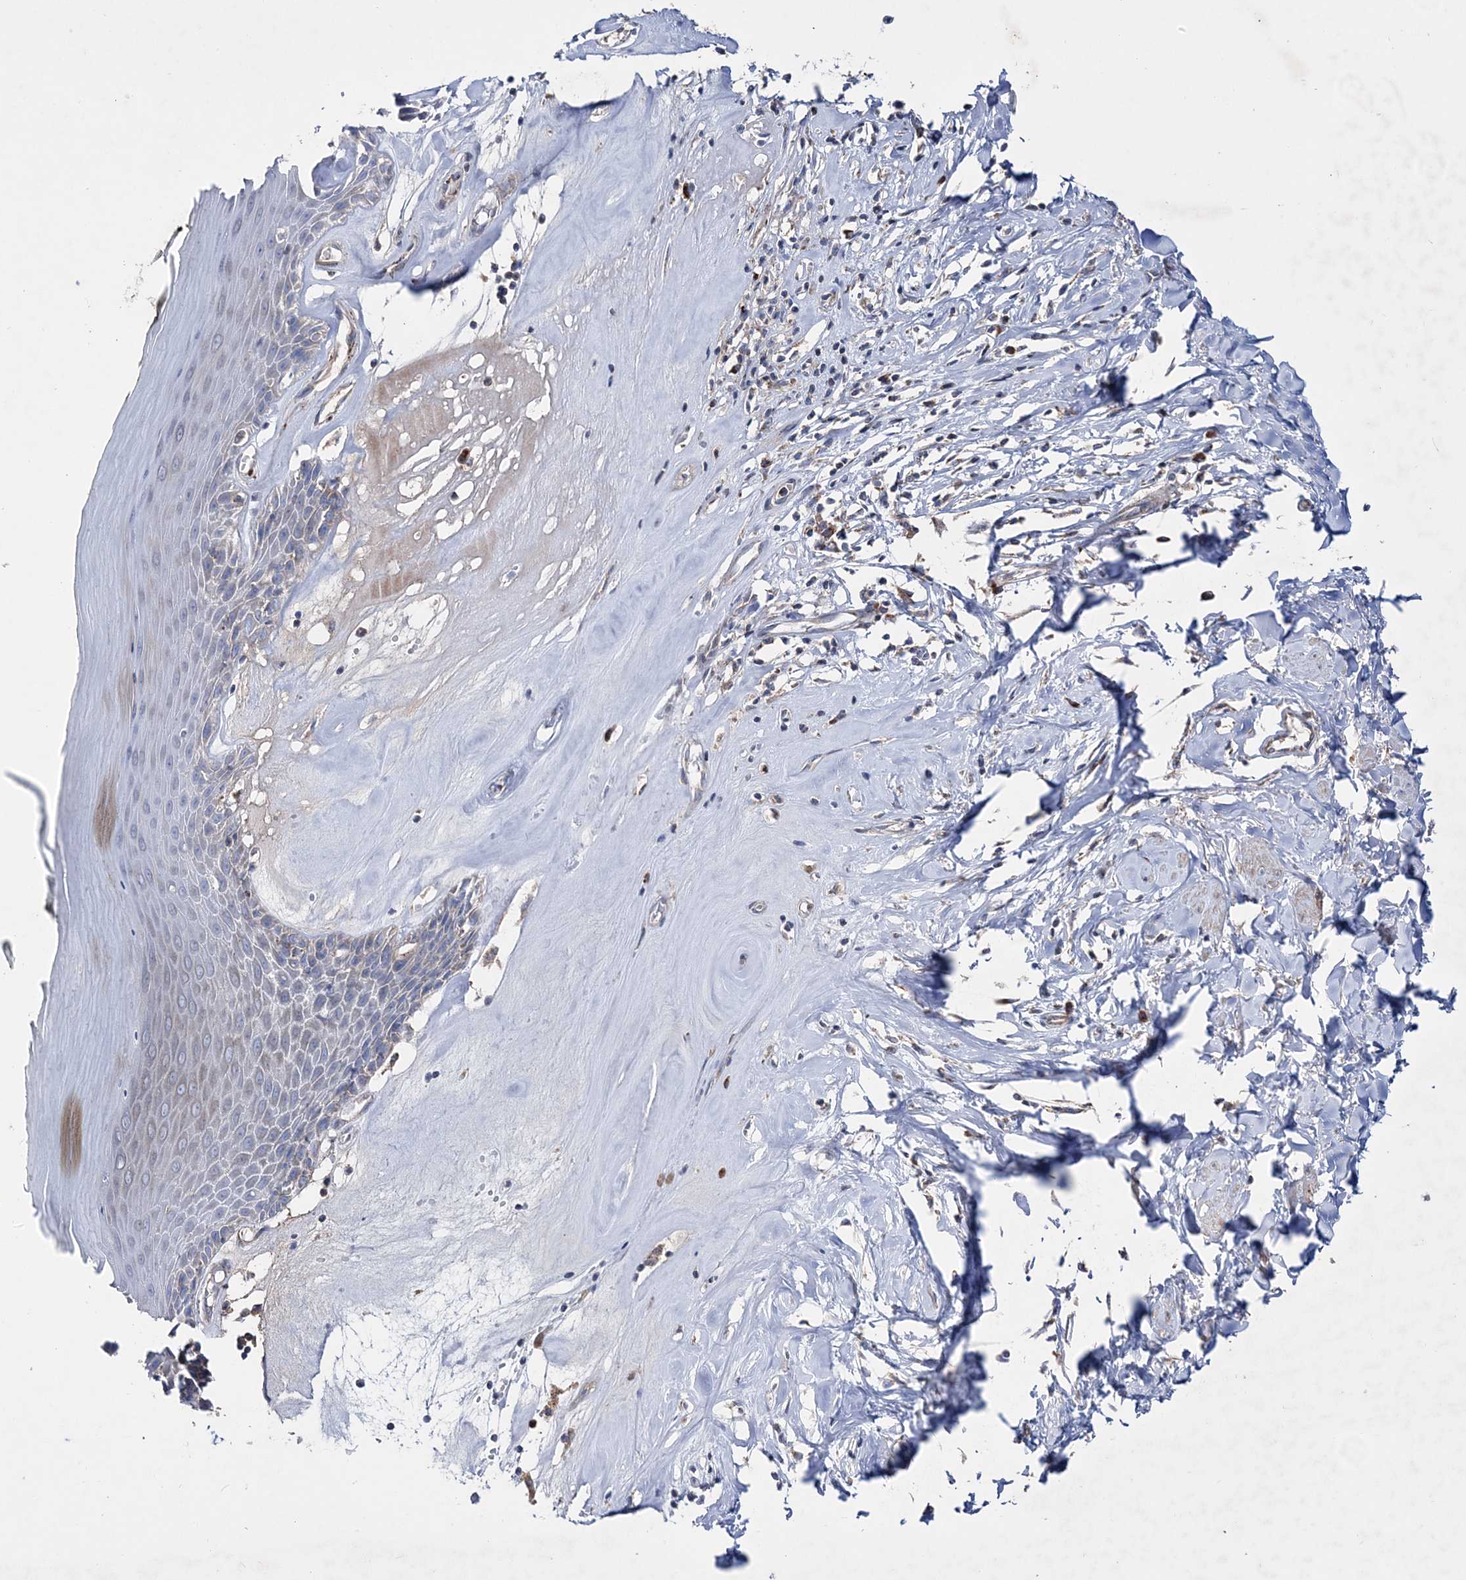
{"staining": {"intensity": "weak", "quantity": "<25%", "location": "cytoplasmic/membranous"}, "tissue": "skin", "cell_type": "Epidermal cells", "image_type": "normal", "snomed": [{"axis": "morphology", "description": "Normal tissue, NOS"}, {"axis": "morphology", "description": "Inflammation, NOS"}, {"axis": "topography", "description": "Vulva"}], "caption": "Epidermal cells show no significant protein positivity in normal skin. Brightfield microscopy of immunohistochemistry stained with DAB (brown) and hematoxylin (blue), captured at high magnification.", "gene": "NGLY1", "patient": {"sex": "female", "age": 84}}